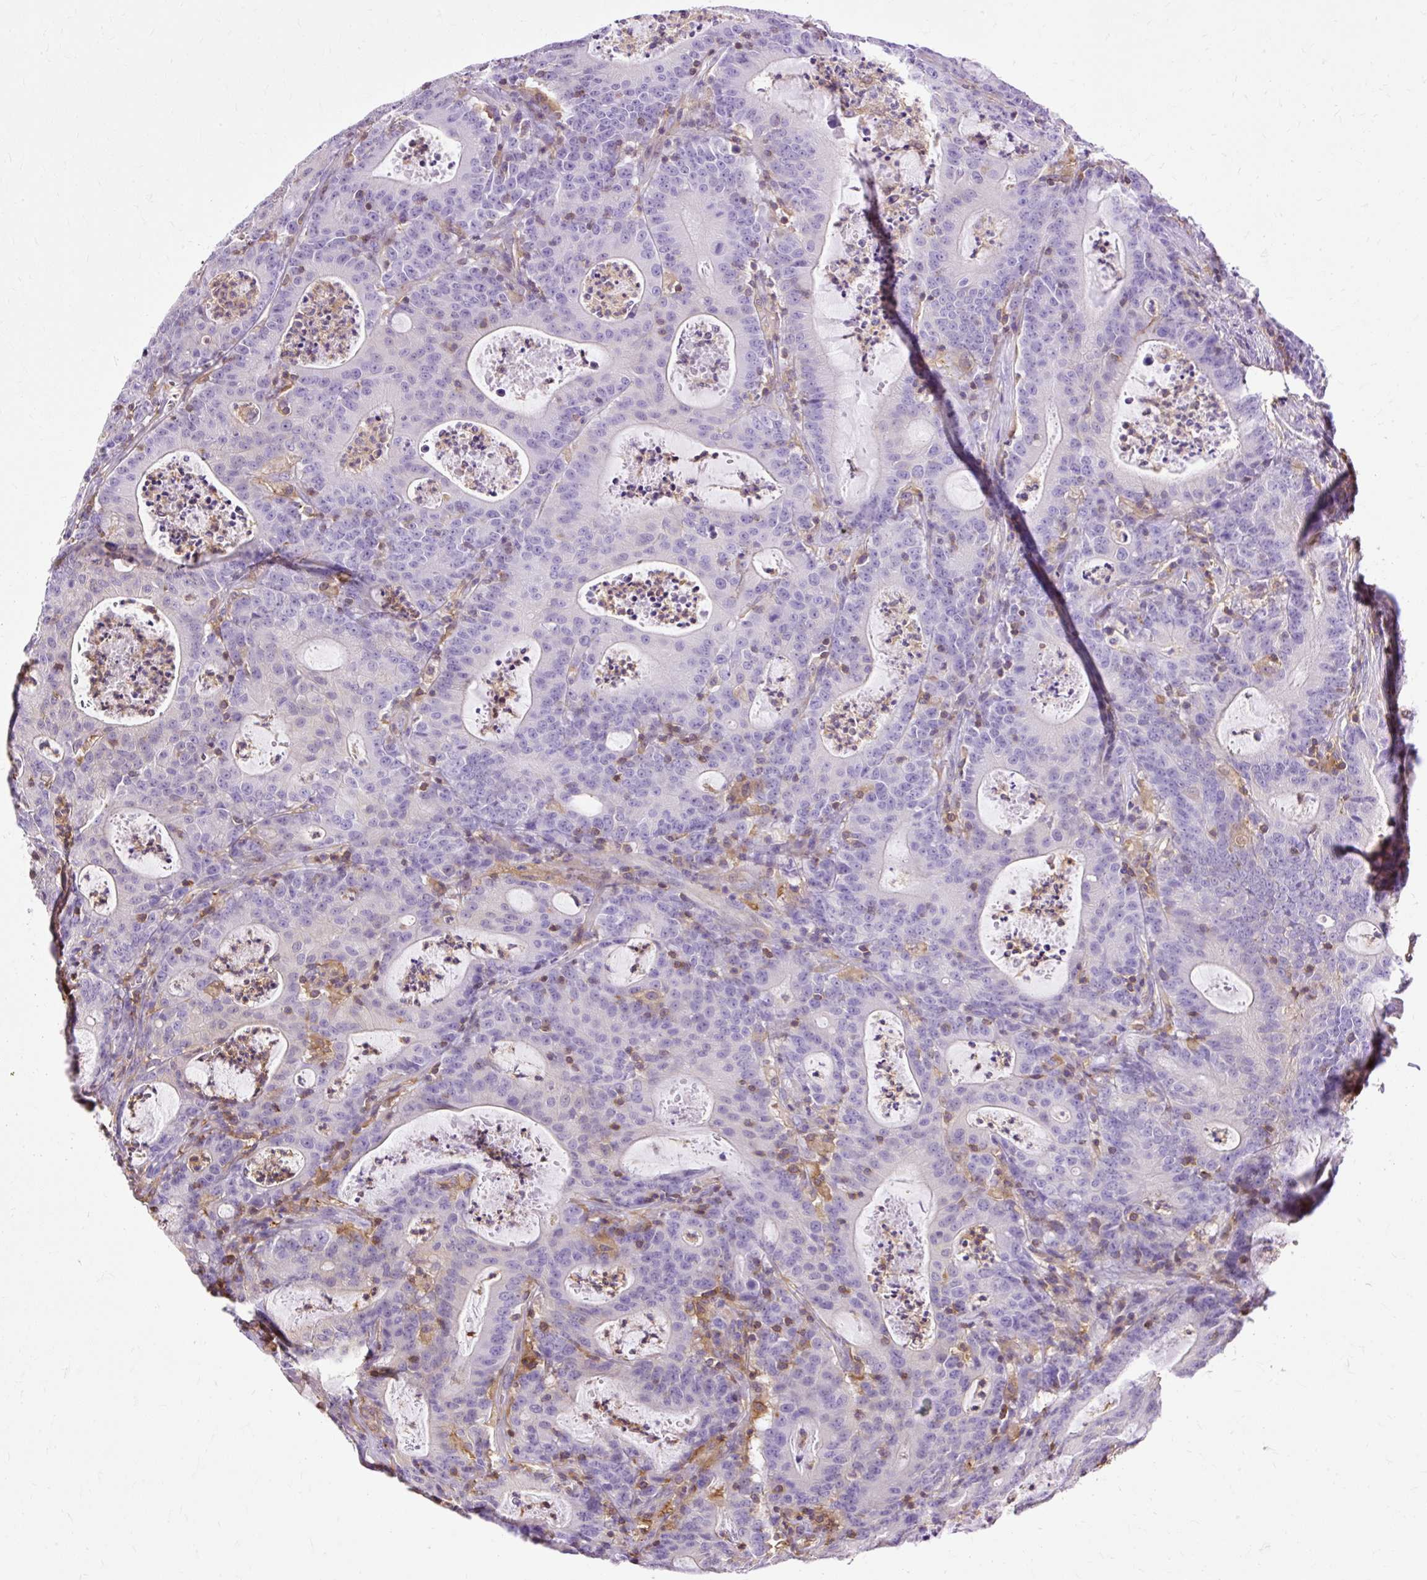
{"staining": {"intensity": "negative", "quantity": "none", "location": "none"}, "tissue": "colorectal cancer", "cell_type": "Tumor cells", "image_type": "cancer", "snomed": [{"axis": "morphology", "description": "Adenocarcinoma, NOS"}, {"axis": "topography", "description": "Colon"}], "caption": "Human colorectal cancer (adenocarcinoma) stained for a protein using immunohistochemistry demonstrates no expression in tumor cells.", "gene": "TWF2", "patient": {"sex": "male", "age": 83}}